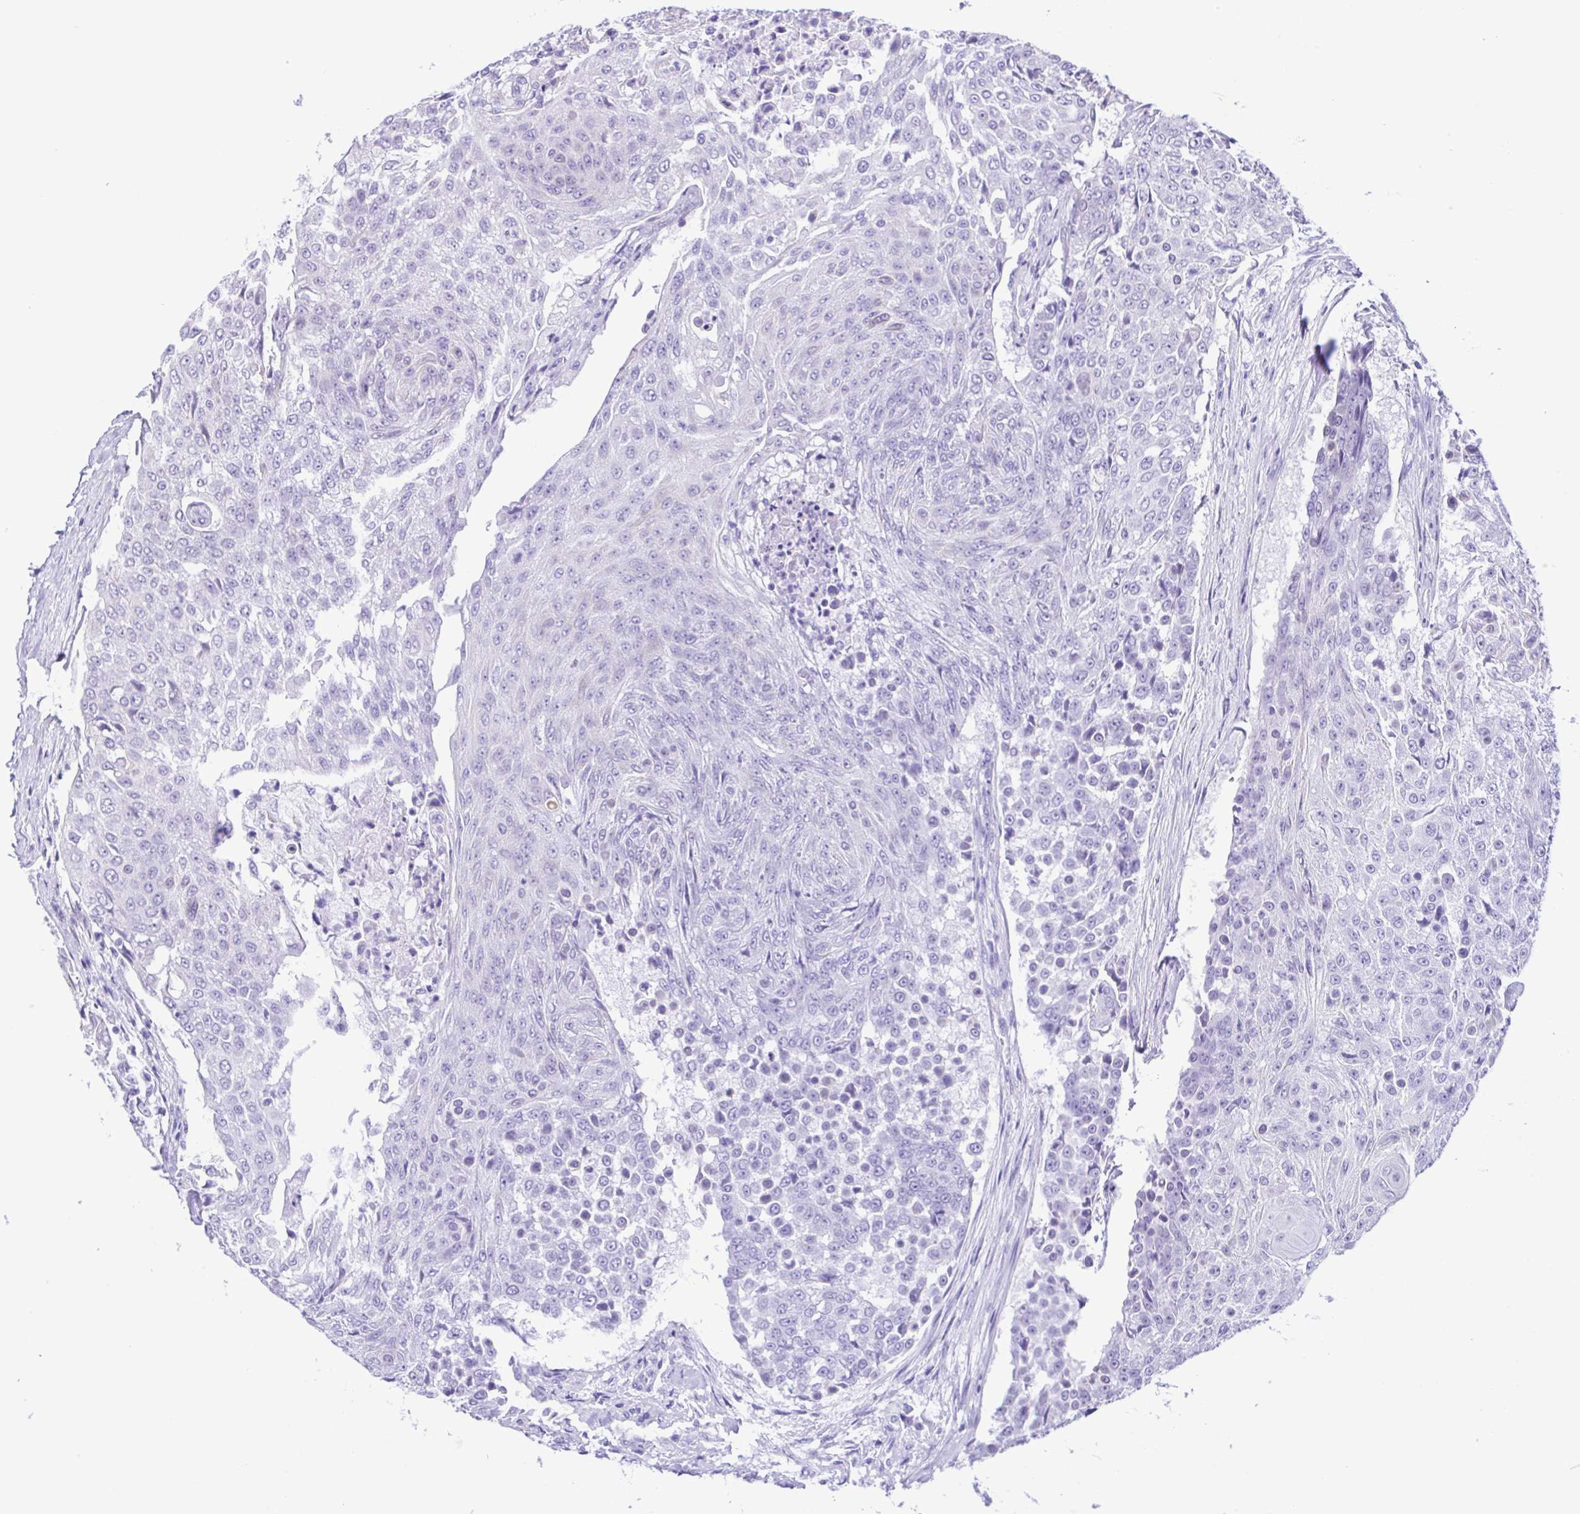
{"staining": {"intensity": "negative", "quantity": "none", "location": "none"}, "tissue": "urothelial cancer", "cell_type": "Tumor cells", "image_type": "cancer", "snomed": [{"axis": "morphology", "description": "Urothelial carcinoma, High grade"}, {"axis": "topography", "description": "Urinary bladder"}], "caption": "This is a photomicrograph of immunohistochemistry (IHC) staining of urothelial cancer, which shows no positivity in tumor cells.", "gene": "TGM3", "patient": {"sex": "female", "age": 63}}